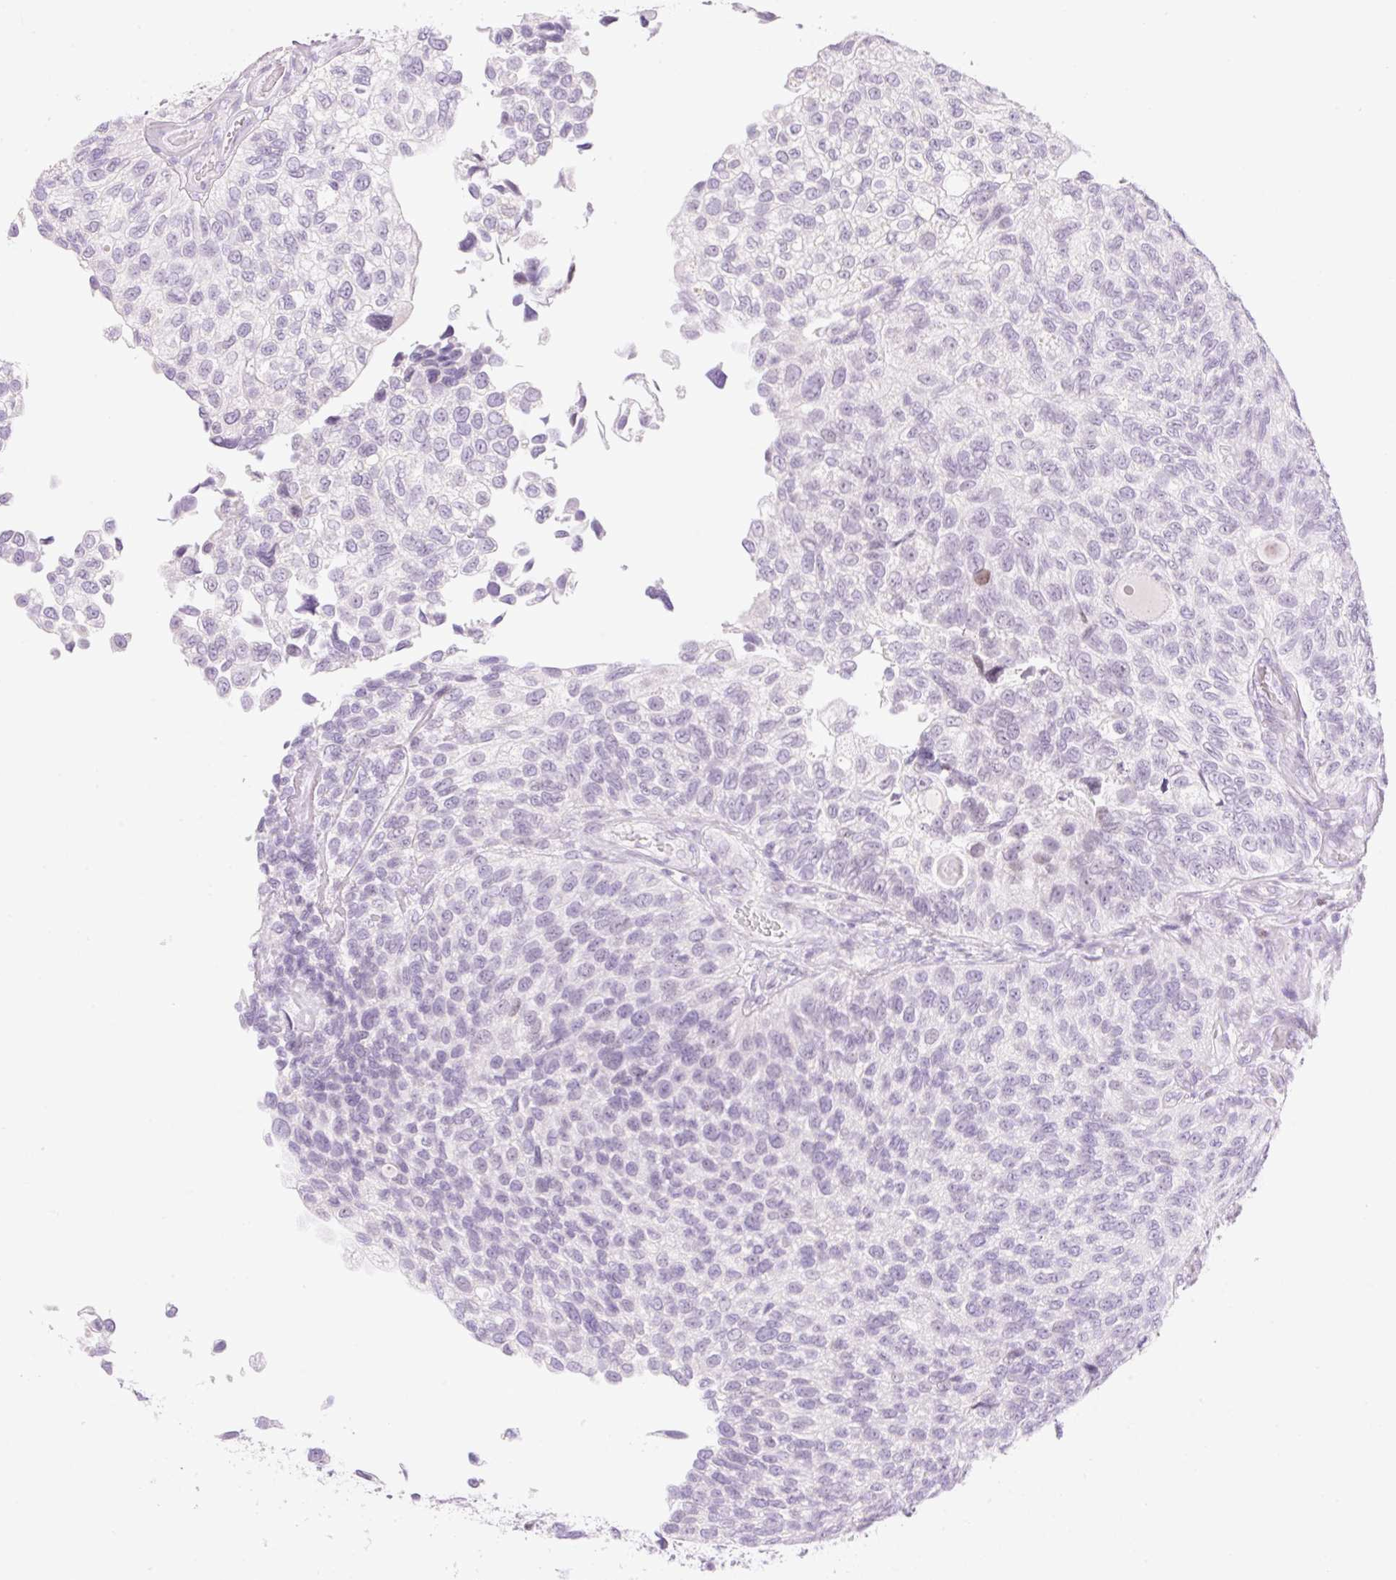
{"staining": {"intensity": "negative", "quantity": "none", "location": "none"}, "tissue": "urothelial cancer", "cell_type": "Tumor cells", "image_type": "cancer", "snomed": [{"axis": "morphology", "description": "Urothelial carcinoma, NOS"}, {"axis": "topography", "description": "Urinary bladder"}], "caption": "Immunohistochemical staining of human urothelial cancer shows no significant positivity in tumor cells. (Brightfield microscopy of DAB immunohistochemistry (IHC) at high magnification).", "gene": "SP140L", "patient": {"sex": "male", "age": 87}}